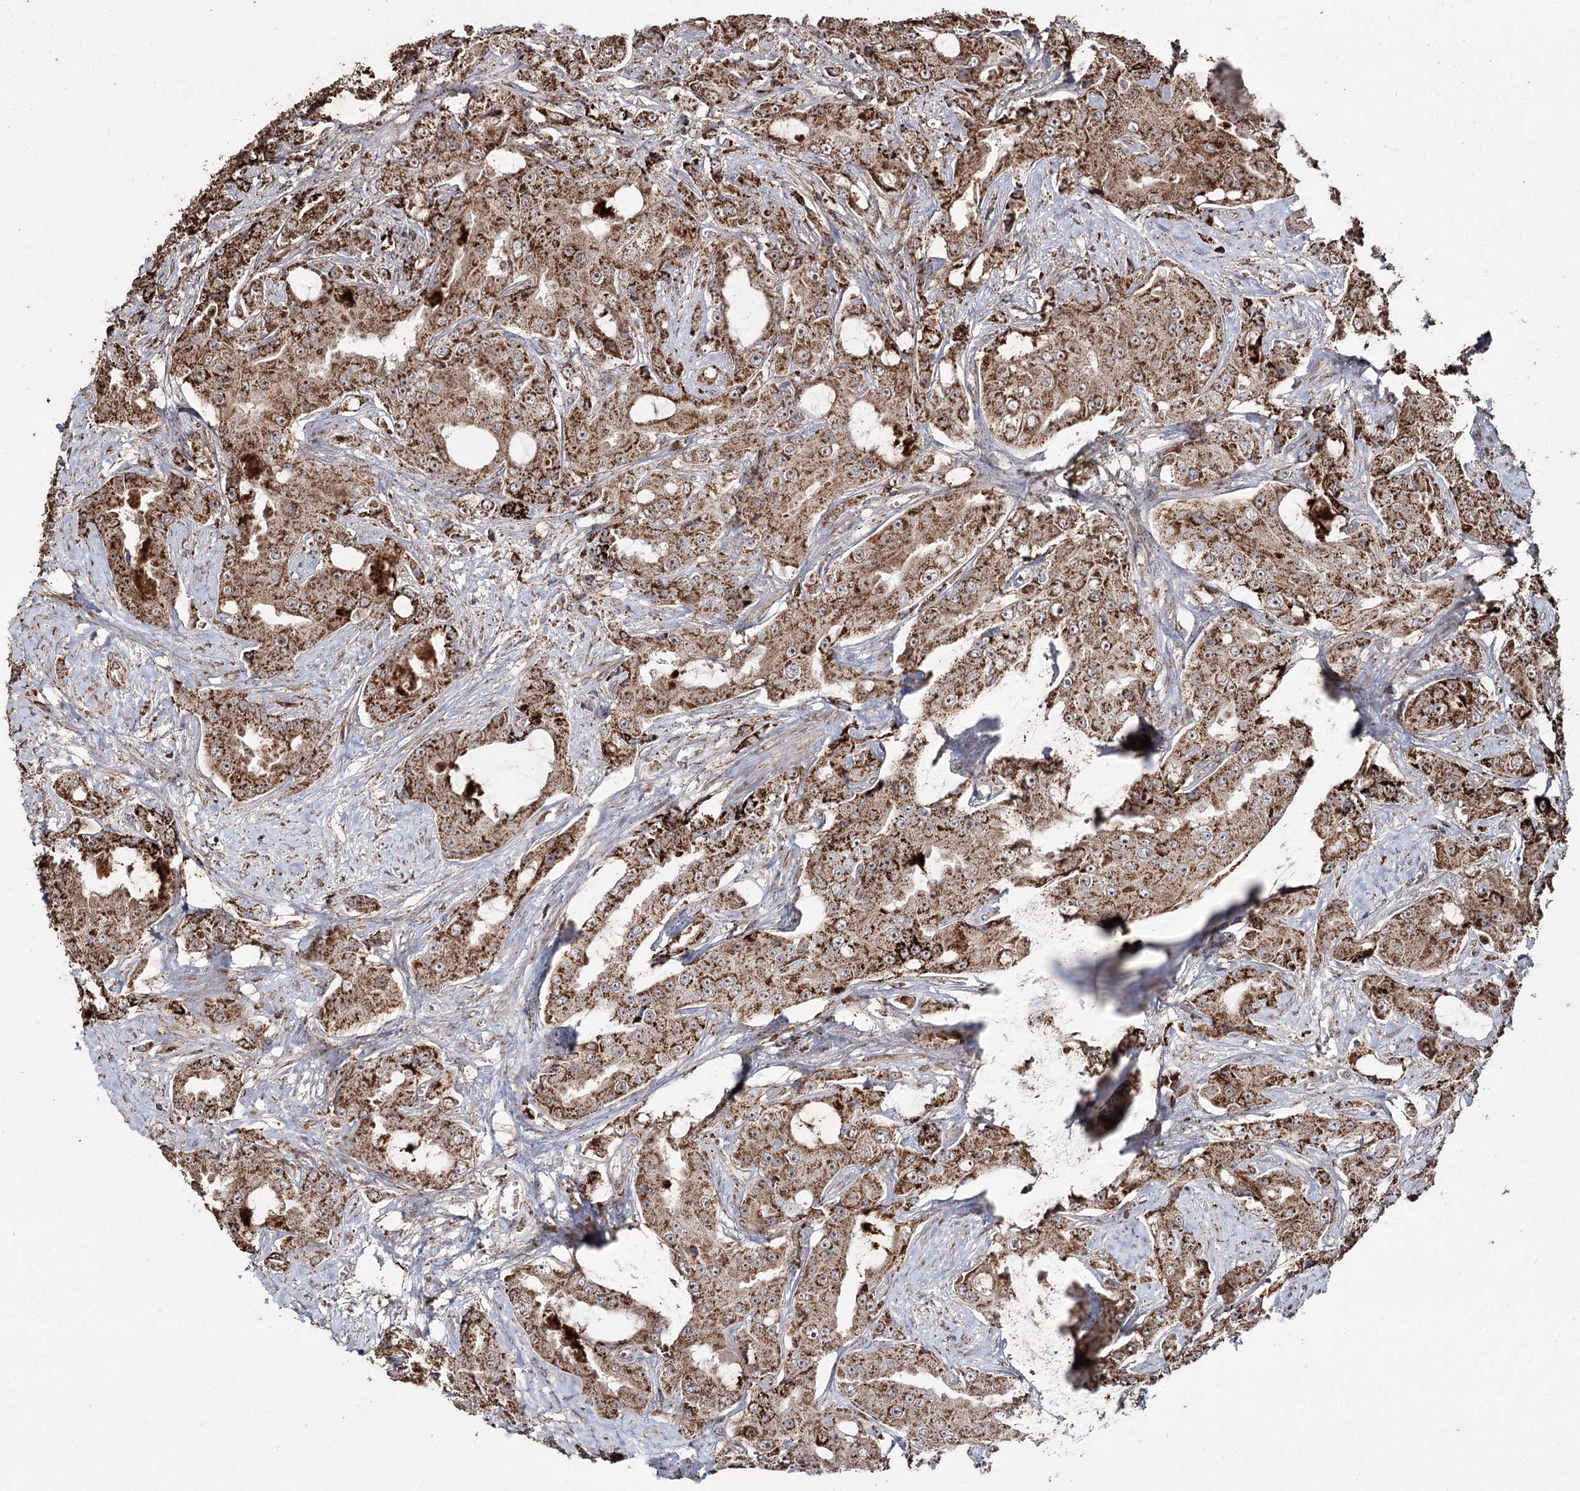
{"staining": {"intensity": "strong", "quantity": ">75%", "location": "cytoplasmic/membranous"}, "tissue": "prostate cancer", "cell_type": "Tumor cells", "image_type": "cancer", "snomed": [{"axis": "morphology", "description": "Adenocarcinoma, High grade"}, {"axis": "topography", "description": "Prostate"}], "caption": "Strong cytoplasmic/membranous expression for a protein is seen in approximately >75% of tumor cells of prostate high-grade adenocarcinoma using immunohistochemistry (IHC).", "gene": "SLF2", "patient": {"sex": "male", "age": 73}}